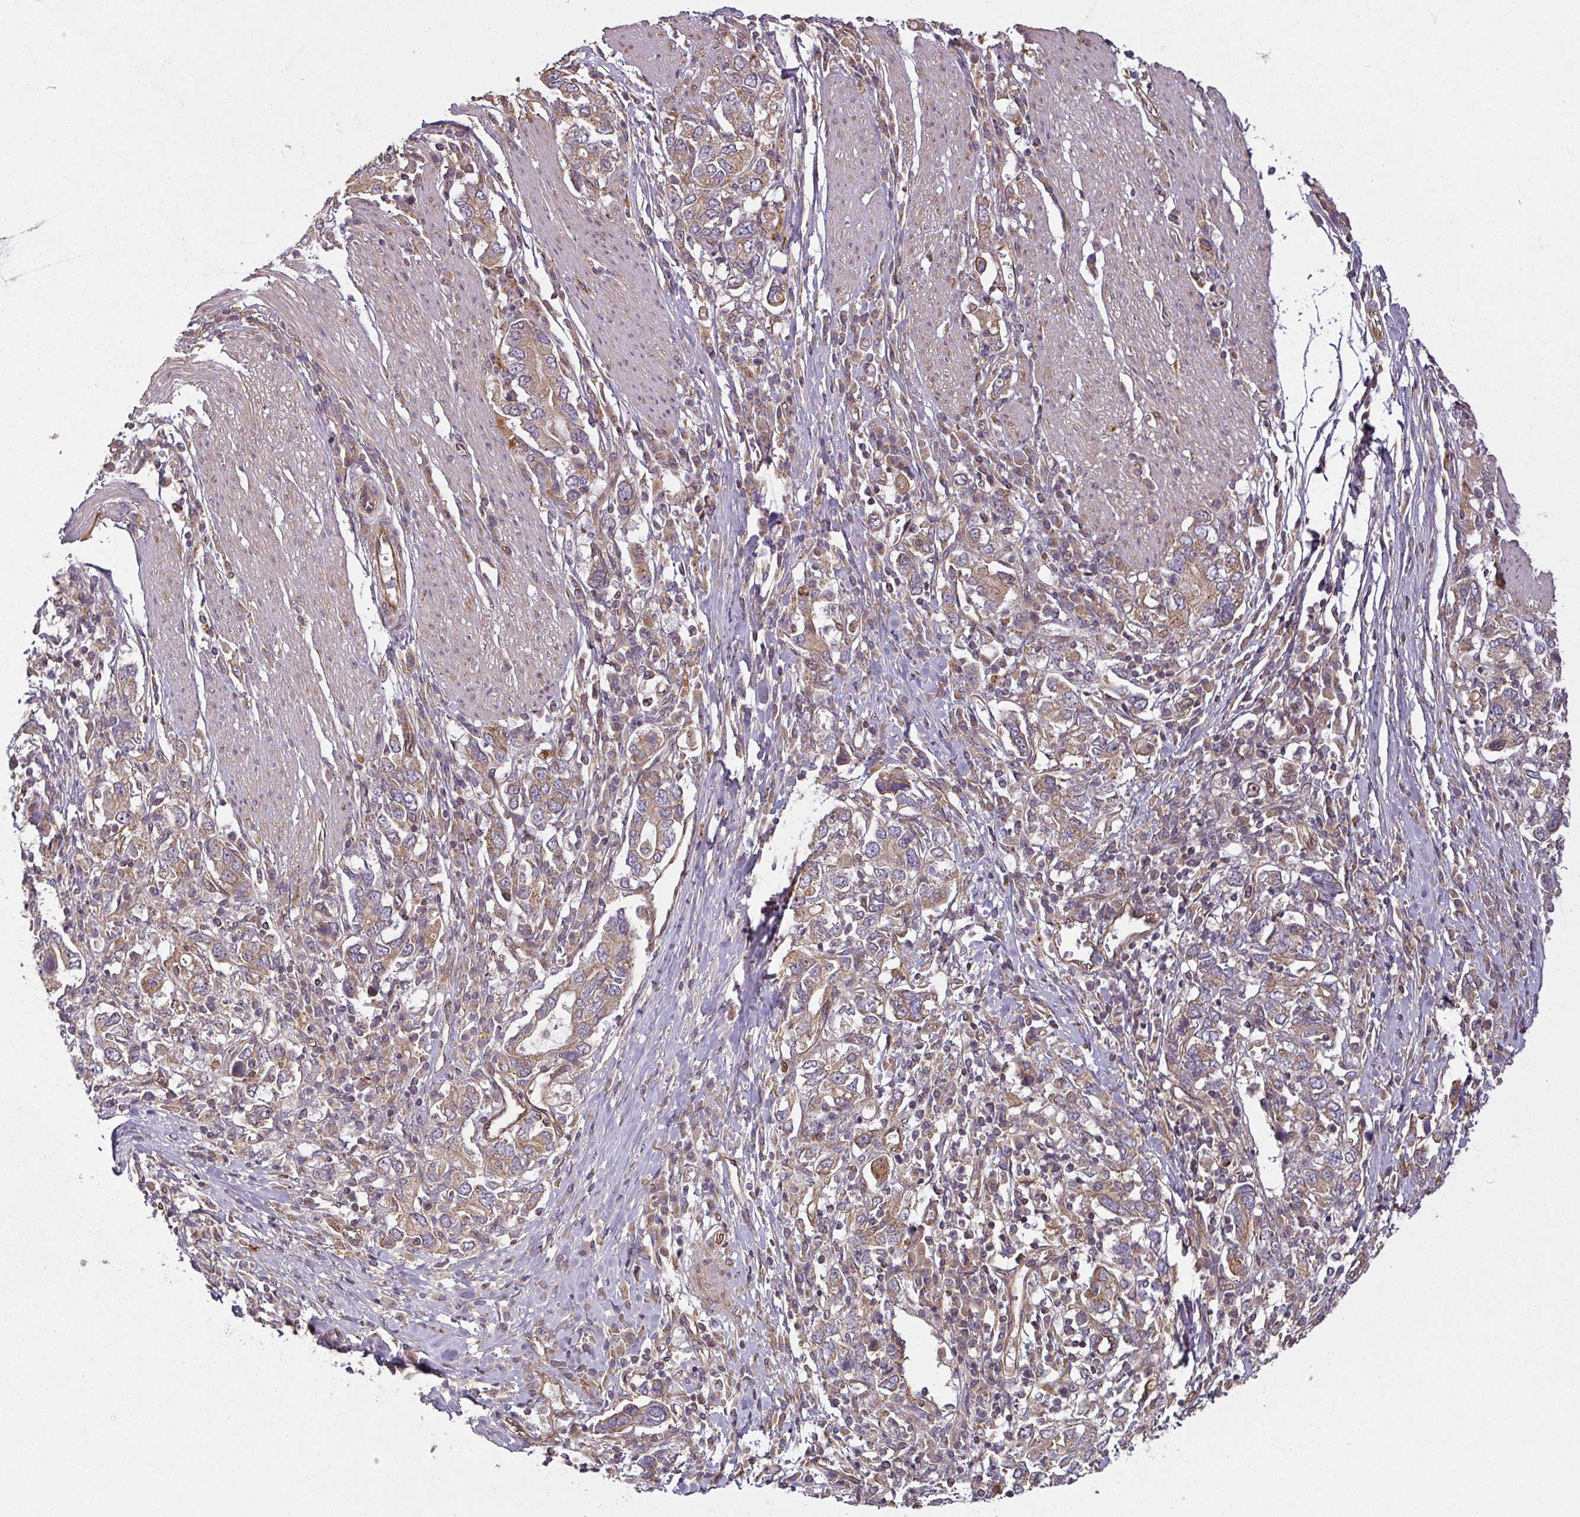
{"staining": {"intensity": "weak", "quantity": ">75%", "location": "cytoplasmic/membranous"}, "tissue": "stomach cancer", "cell_type": "Tumor cells", "image_type": "cancer", "snomed": [{"axis": "morphology", "description": "Adenocarcinoma, NOS"}, {"axis": "topography", "description": "Stomach, upper"}, {"axis": "topography", "description": "Stomach"}], "caption": "IHC of human stomach cancer (adenocarcinoma) displays low levels of weak cytoplasmic/membranous expression in approximately >75% of tumor cells.", "gene": "DIMT1", "patient": {"sex": "male", "age": 62}}